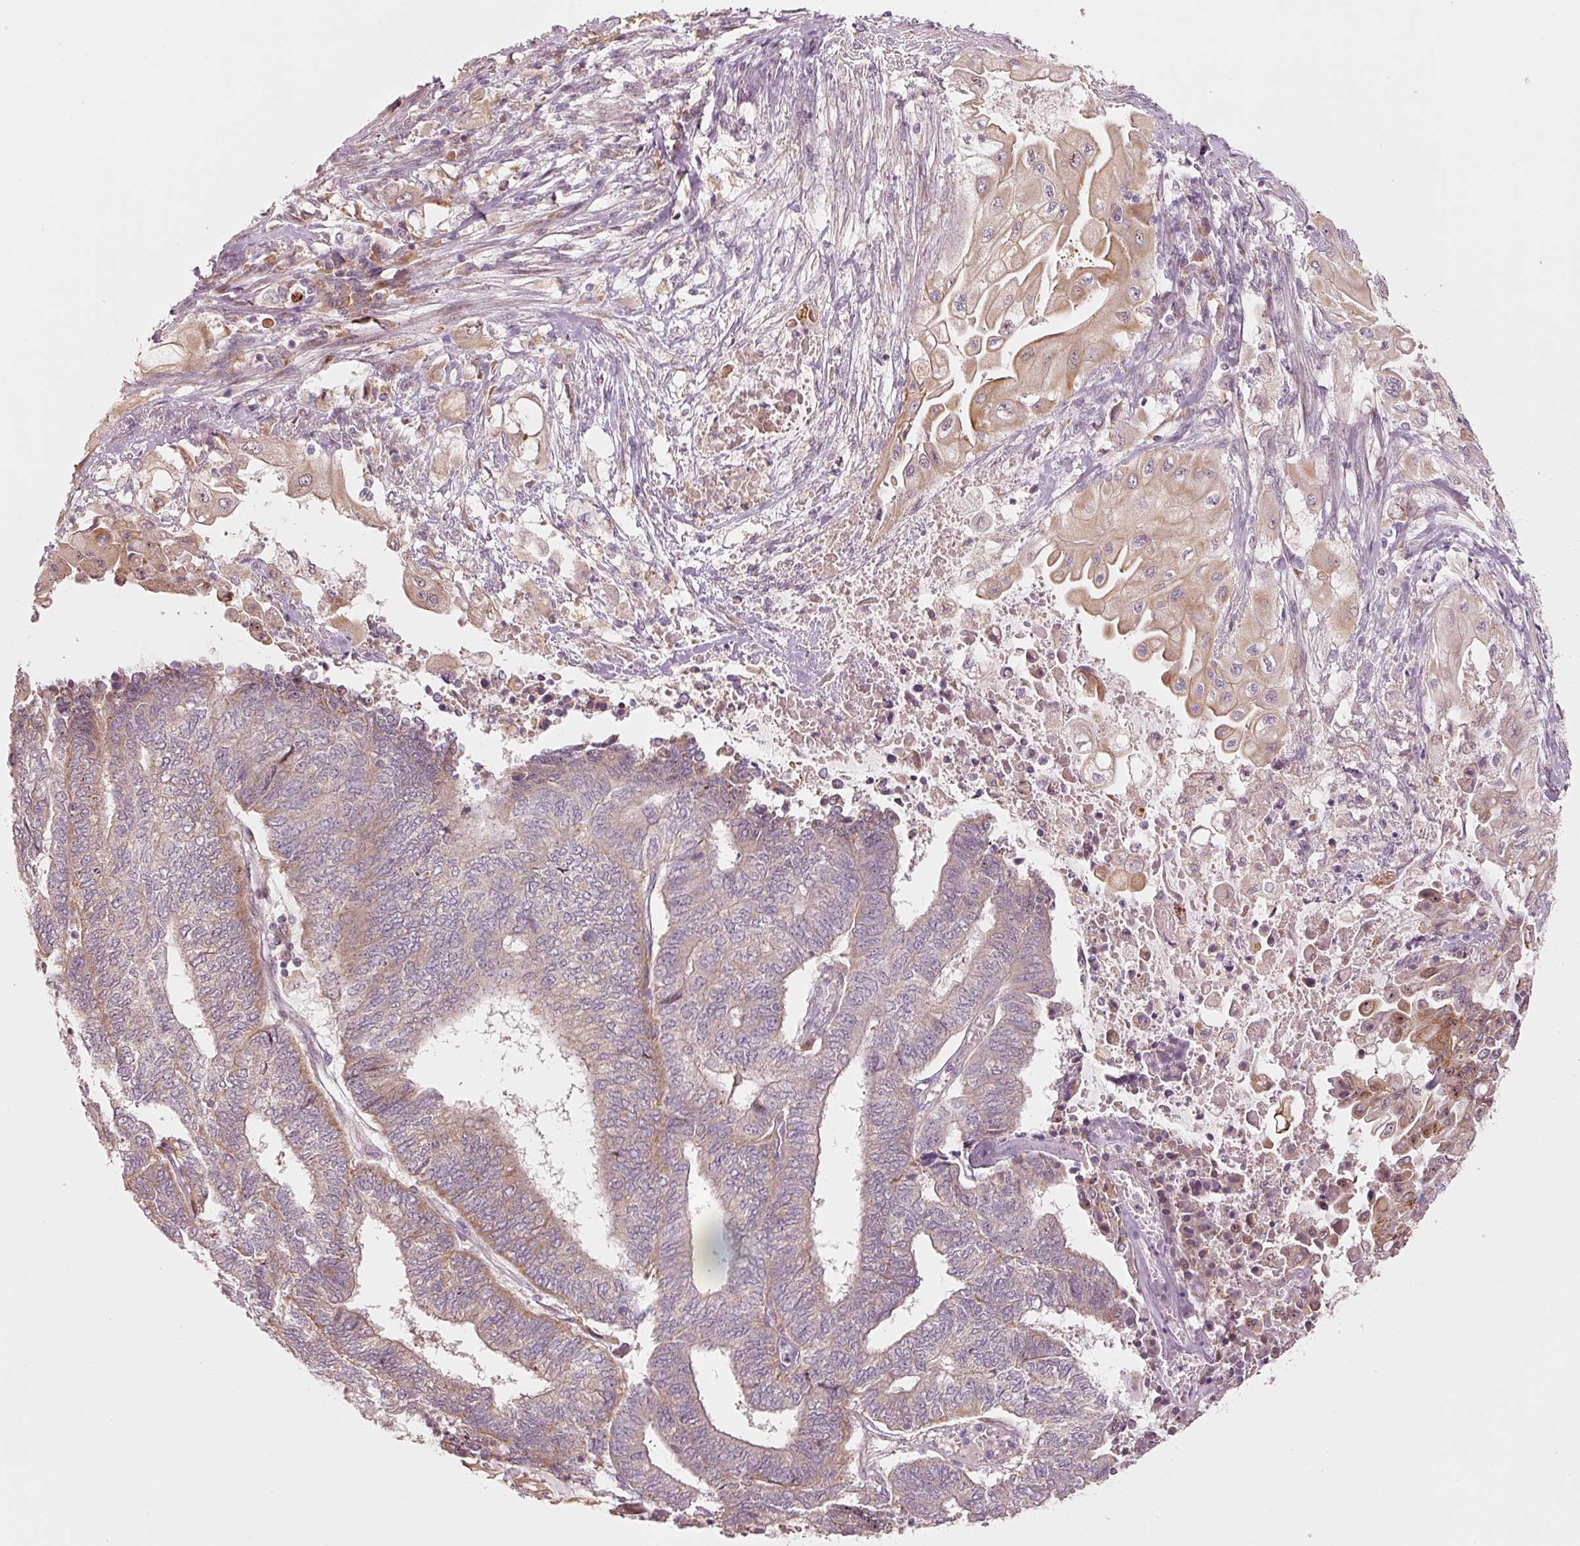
{"staining": {"intensity": "moderate", "quantity": "<25%", "location": "cytoplasmic/membranous"}, "tissue": "endometrial cancer", "cell_type": "Tumor cells", "image_type": "cancer", "snomed": [{"axis": "morphology", "description": "Adenocarcinoma, NOS"}, {"axis": "topography", "description": "Uterus"}, {"axis": "topography", "description": "Endometrium"}], "caption": "There is low levels of moderate cytoplasmic/membranous expression in tumor cells of endometrial cancer, as demonstrated by immunohistochemical staining (brown color).", "gene": "MAP10", "patient": {"sex": "female", "age": 70}}